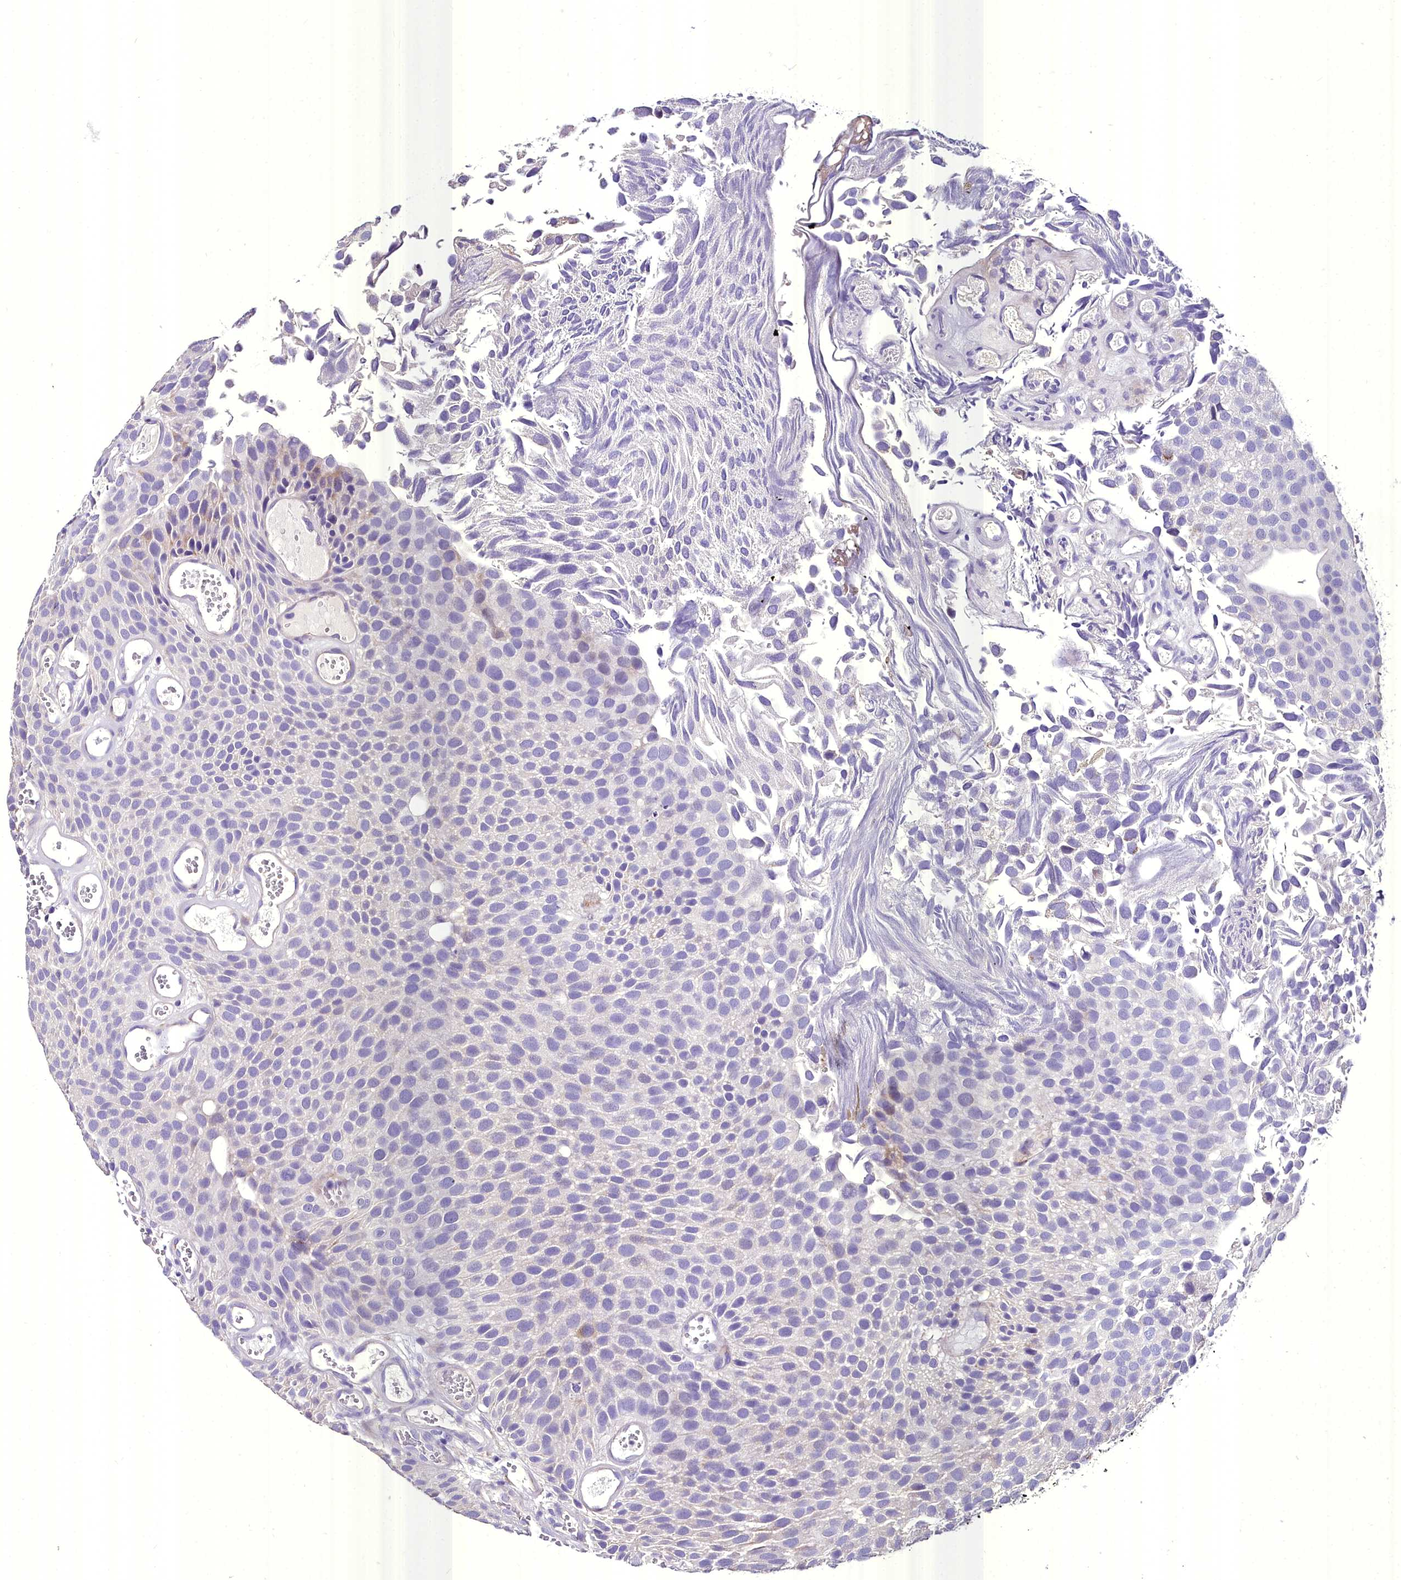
{"staining": {"intensity": "moderate", "quantity": "<25%", "location": "cytoplasmic/membranous"}, "tissue": "urothelial cancer", "cell_type": "Tumor cells", "image_type": "cancer", "snomed": [{"axis": "morphology", "description": "Urothelial carcinoma, Low grade"}, {"axis": "topography", "description": "Urinary bladder"}], "caption": "Immunohistochemistry image of neoplastic tissue: human urothelial cancer stained using IHC exhibits low levels of moderate protein expression localized specifically in the cytoplasmic/membranous of tumor cells, appearing as a cytoplasmic/membranous brown color.", "gene": "MS4A18", "patient": {"sex": "male", "age": 89}}